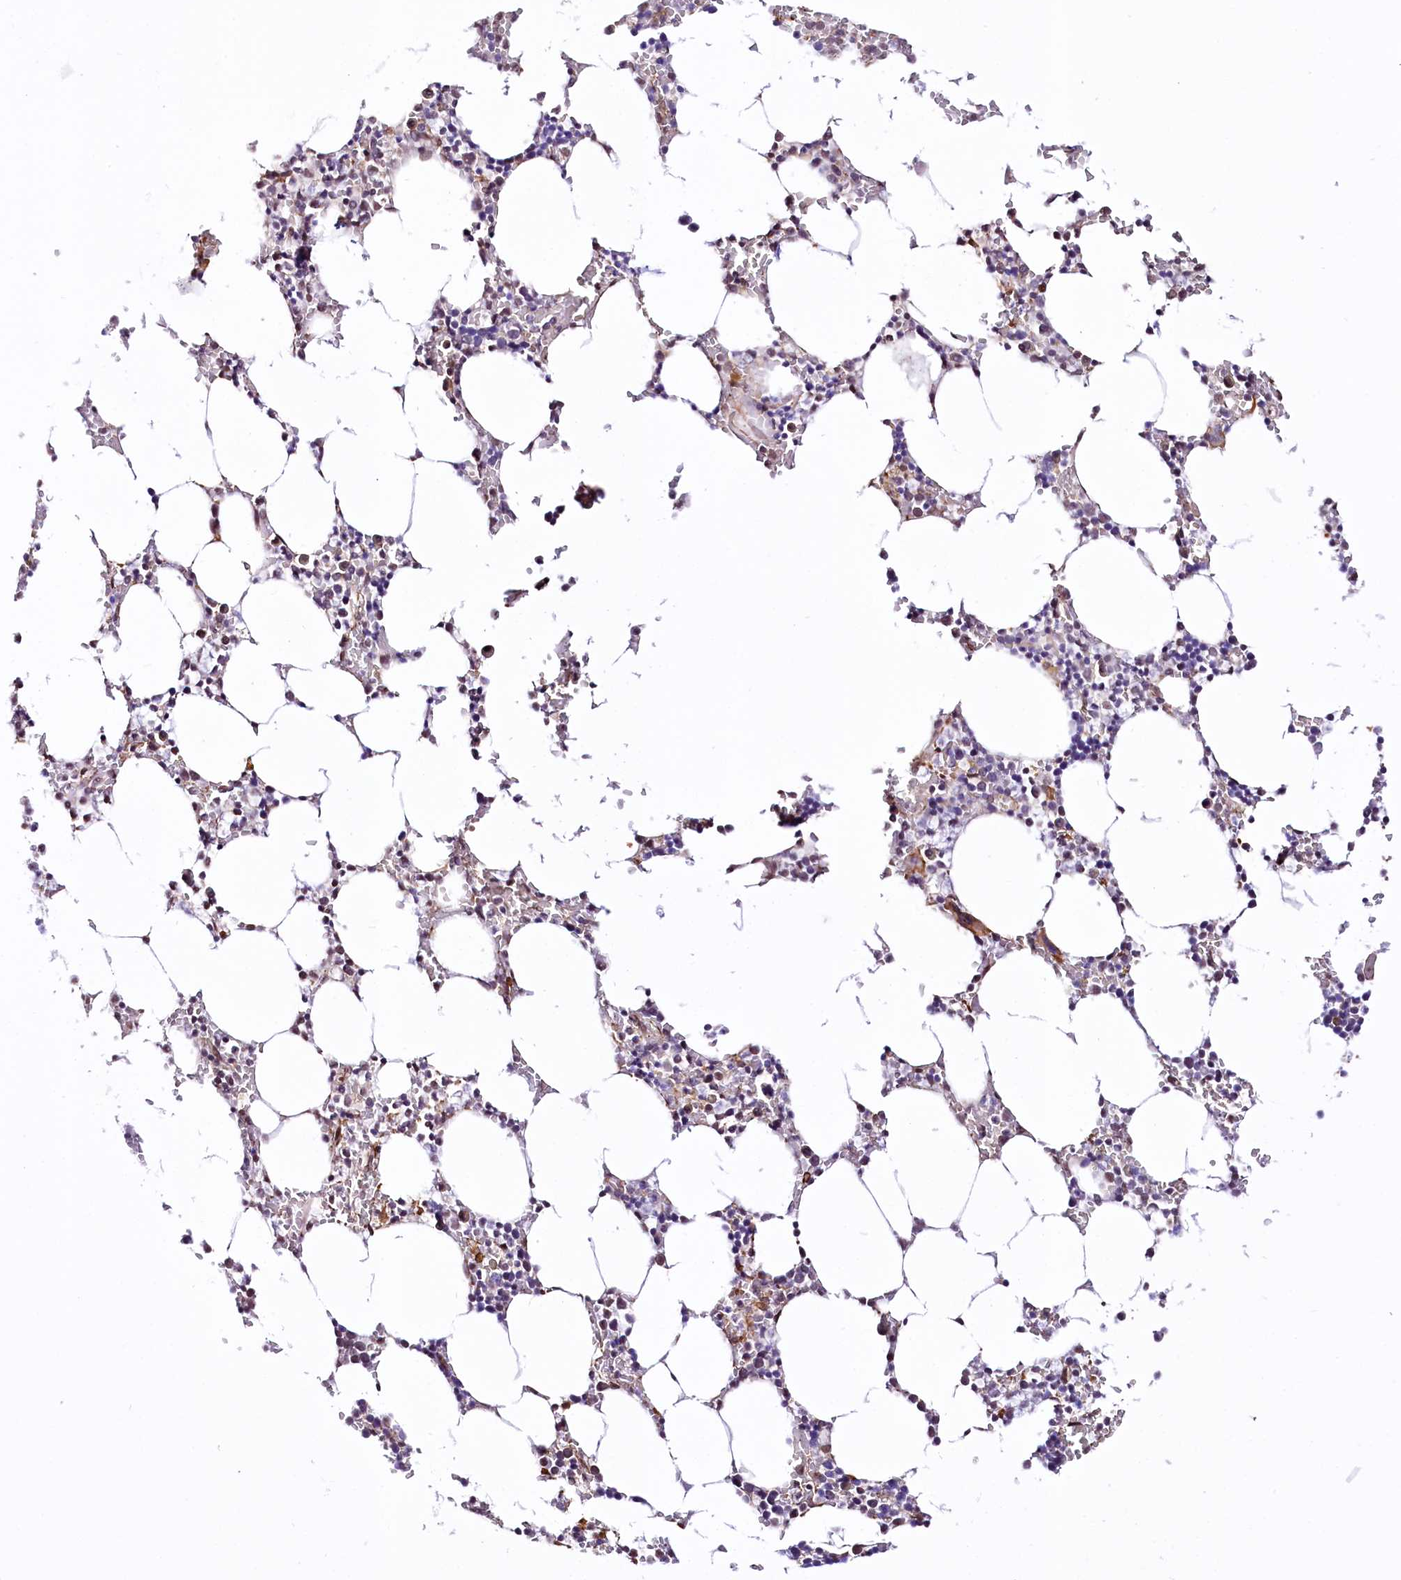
{"staining": {"intensity": "negative", "quantity": "none", "location": "none"}, "tissue": "bone marrow", "cell_type": "Hematopoietic cells", "image_type": "normal", "snomed": [{"axis": "morphology", "description": "Normal tissue, NOS"}, {"axis": "topography", "description": "Bone marrow"}], "caption": "Immunohistochemistry (IHC) of normal bone marrow demonstrates no expression in hematopoietic cells. (DAB IHC, high magnification).", "gene": "ST7", "patient": {"sex": "male", "age": 70}}